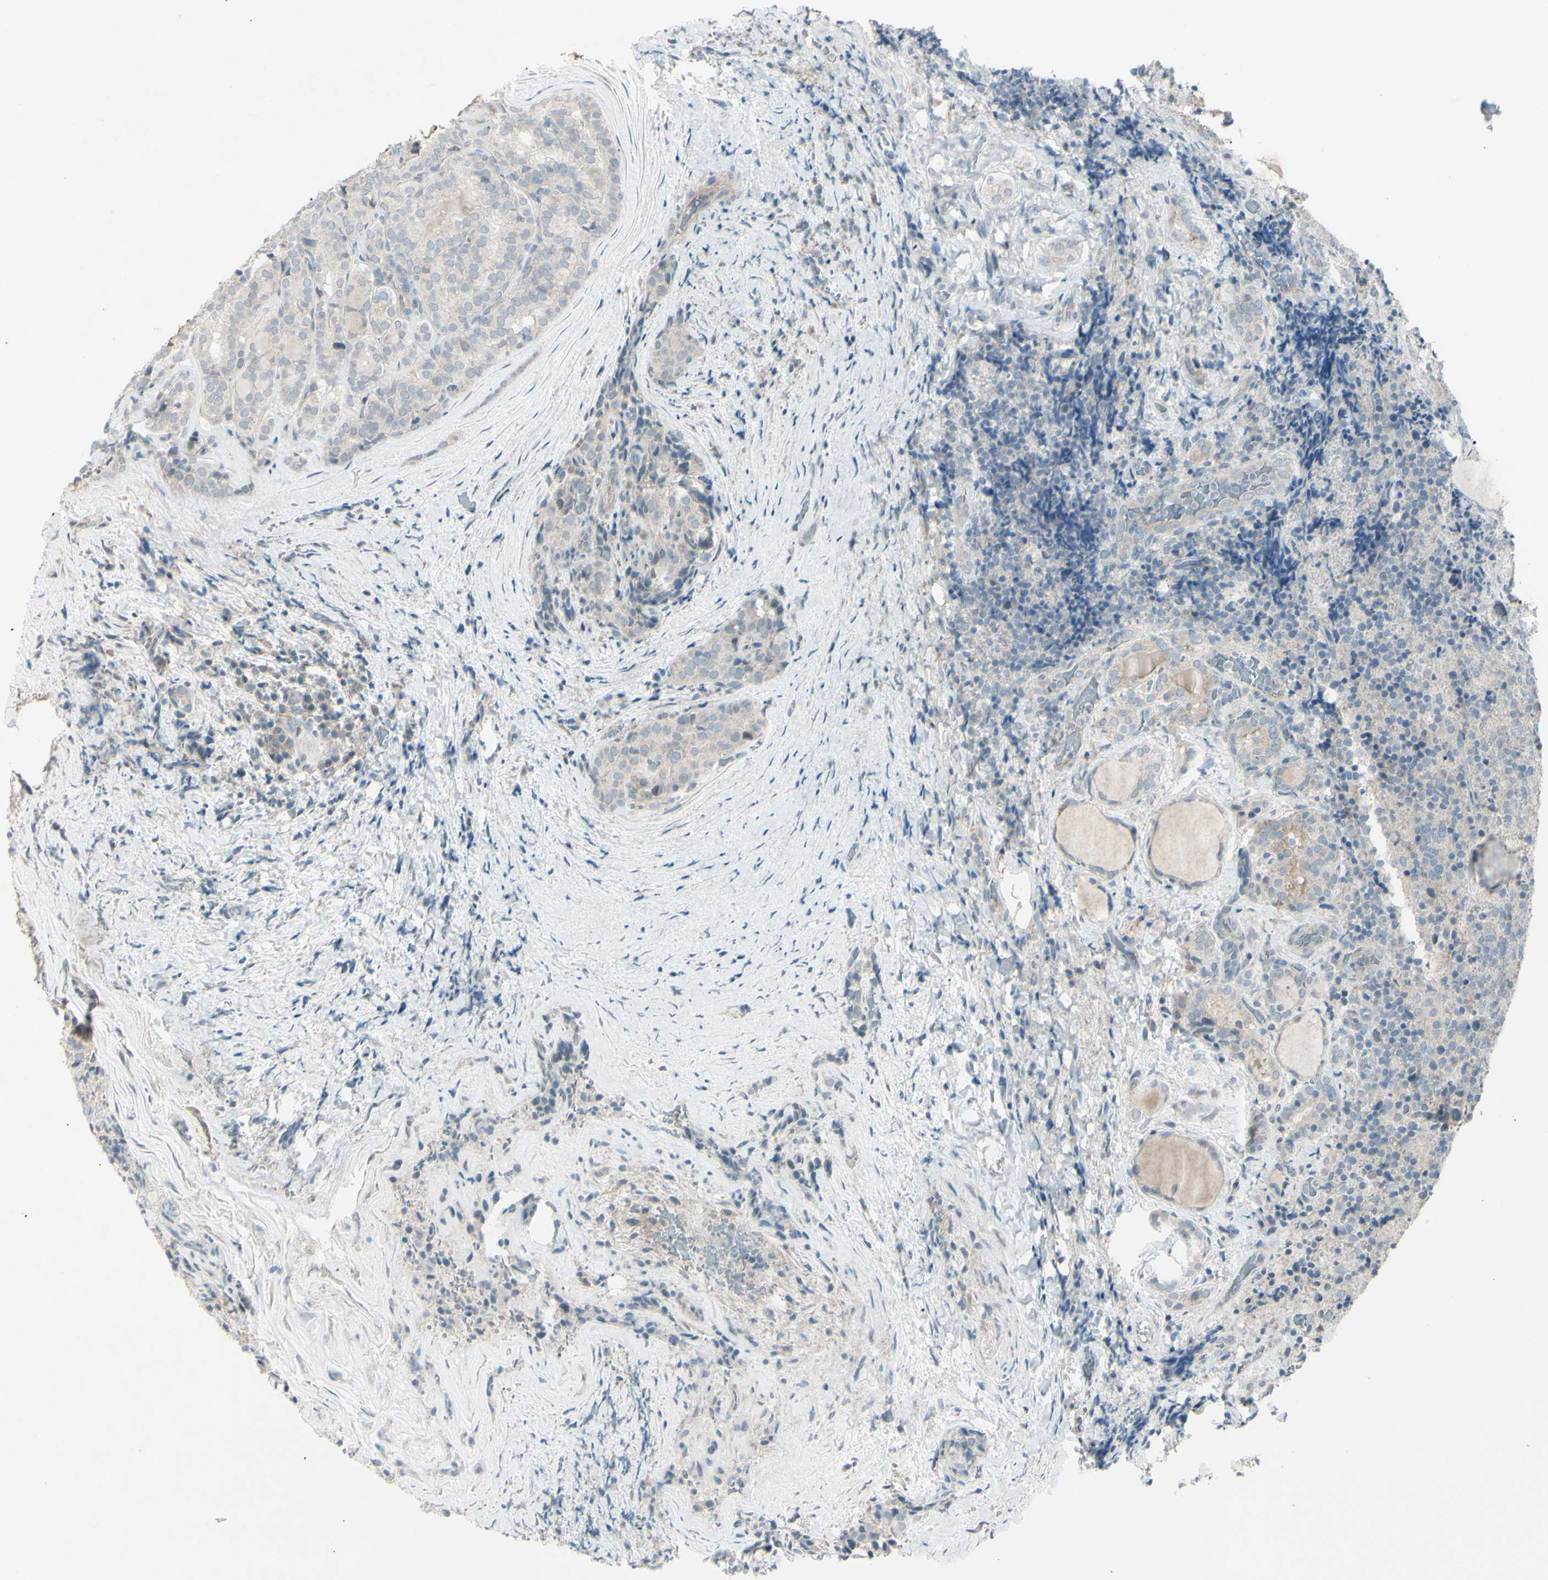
{"staining": {"intensity": "negative", "quantity": "none", "location": "none"}, "tissue": "thyroid cancer", "cell_type": "Tumor cells", "image_type": "cancer", "snomed": [{"axis": "morphology", "description": "Normal tissue, NOS"}, {"axis": "morphology", "description": "Papillary adenocarcinoma, NOS"}, {"axis": "topography", "description": "Thyroid gland"}], "caption": "Immunohistochemistry of human thyroid cancer demonstrates no expression in tumor cells.", "gene": "SH3GL2", "patient": {"sex": "female", "age": 30}}